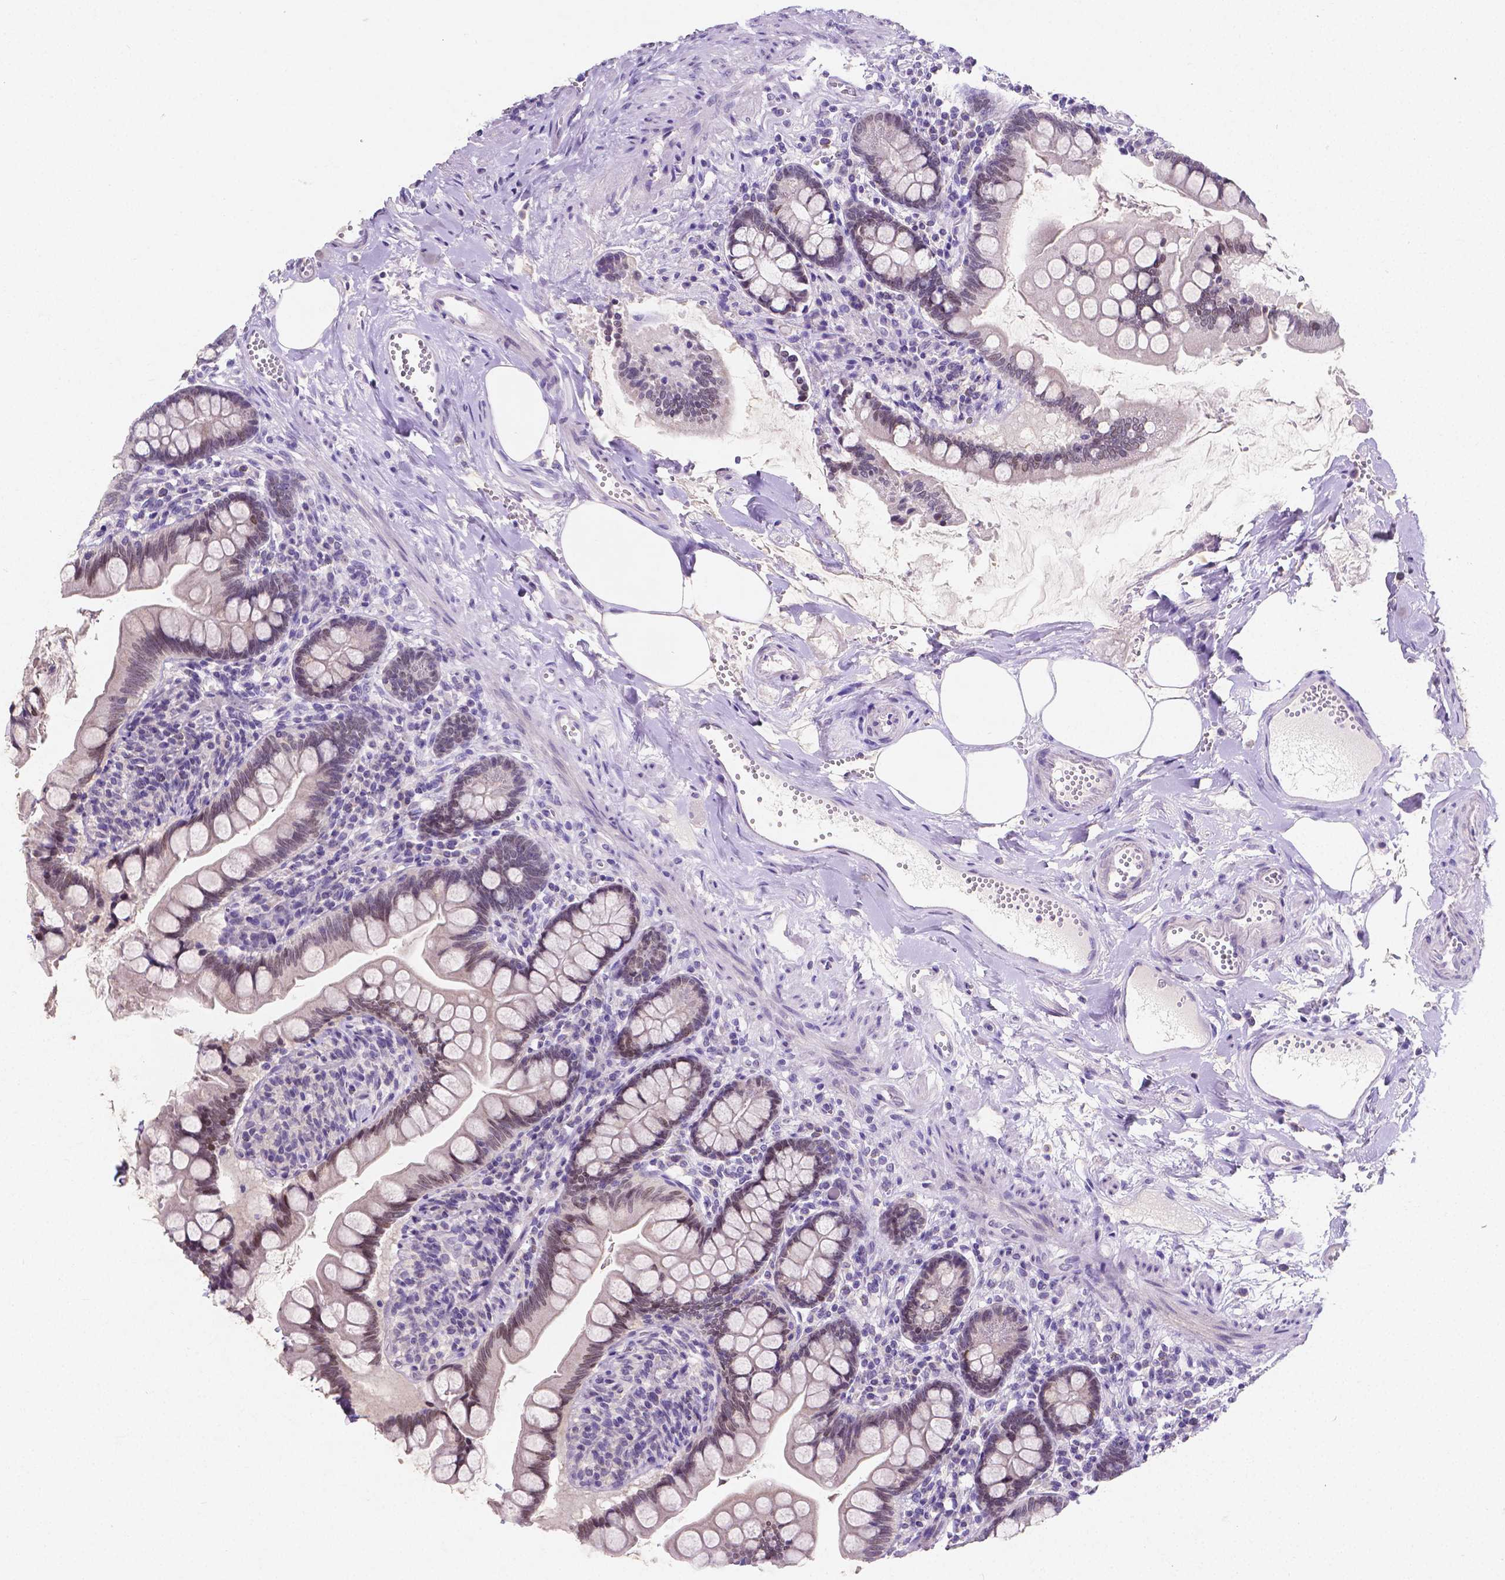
{"staining": {"intensity": "negative", "quantity": "none", "location": "none"}, "tissue": "small intestine", "cell_type": "Glandular cells", "image_type": "normal", "snomed": [{"axis": "morphology", "description": "Normal tissue, NOS"}, {"axis": "topography", "description": "Small intestine"}], "caption": "Glandular cells are negative for brown protein staining in benign small intestine.", "gene": "SATB2", "patient": {"sex": "female", "age": 56}}